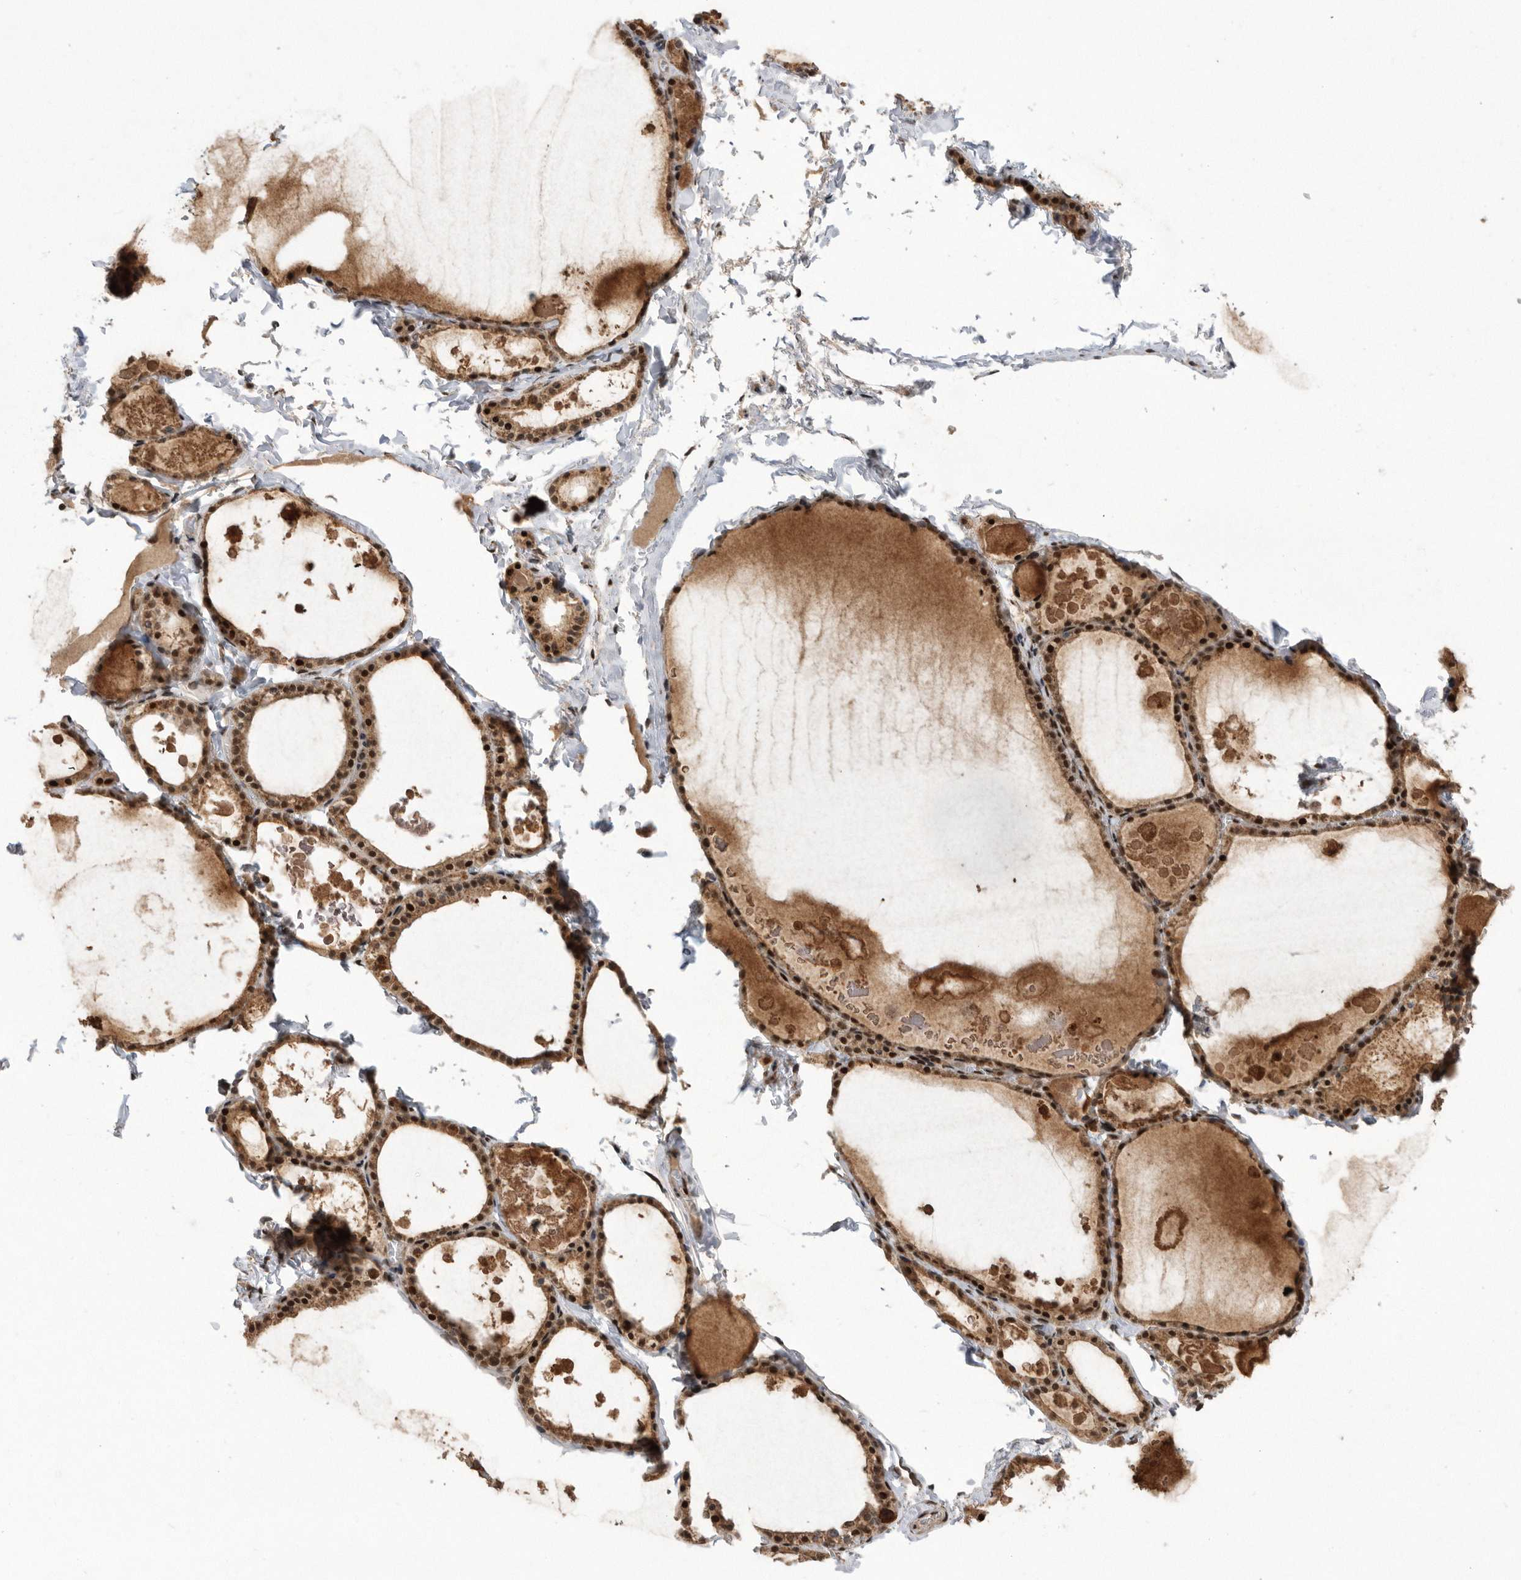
{"staining": {"intensity": "strong", "quantity": ">75%", "location": "cytoplasmic/membranous,nuclear"}, "tissue": "thyroid gland", "cell_type": "Glandular cells", "image_type": "normal", "snomed": [{"axis": "morphology", "description": "Normal tissue, NOS"}, {"axis": "topography", "description": "Thyroid gland"}], "caption": "A micrograph showing strong cytoplasmic/membranous,nuclear positivity in about >75% of glandular cells in normal thyroid gland, as visualized by brown immunohistochemical staining.", "gene": "TDRD3", "patient": {"sex": "male", "age": 56}}